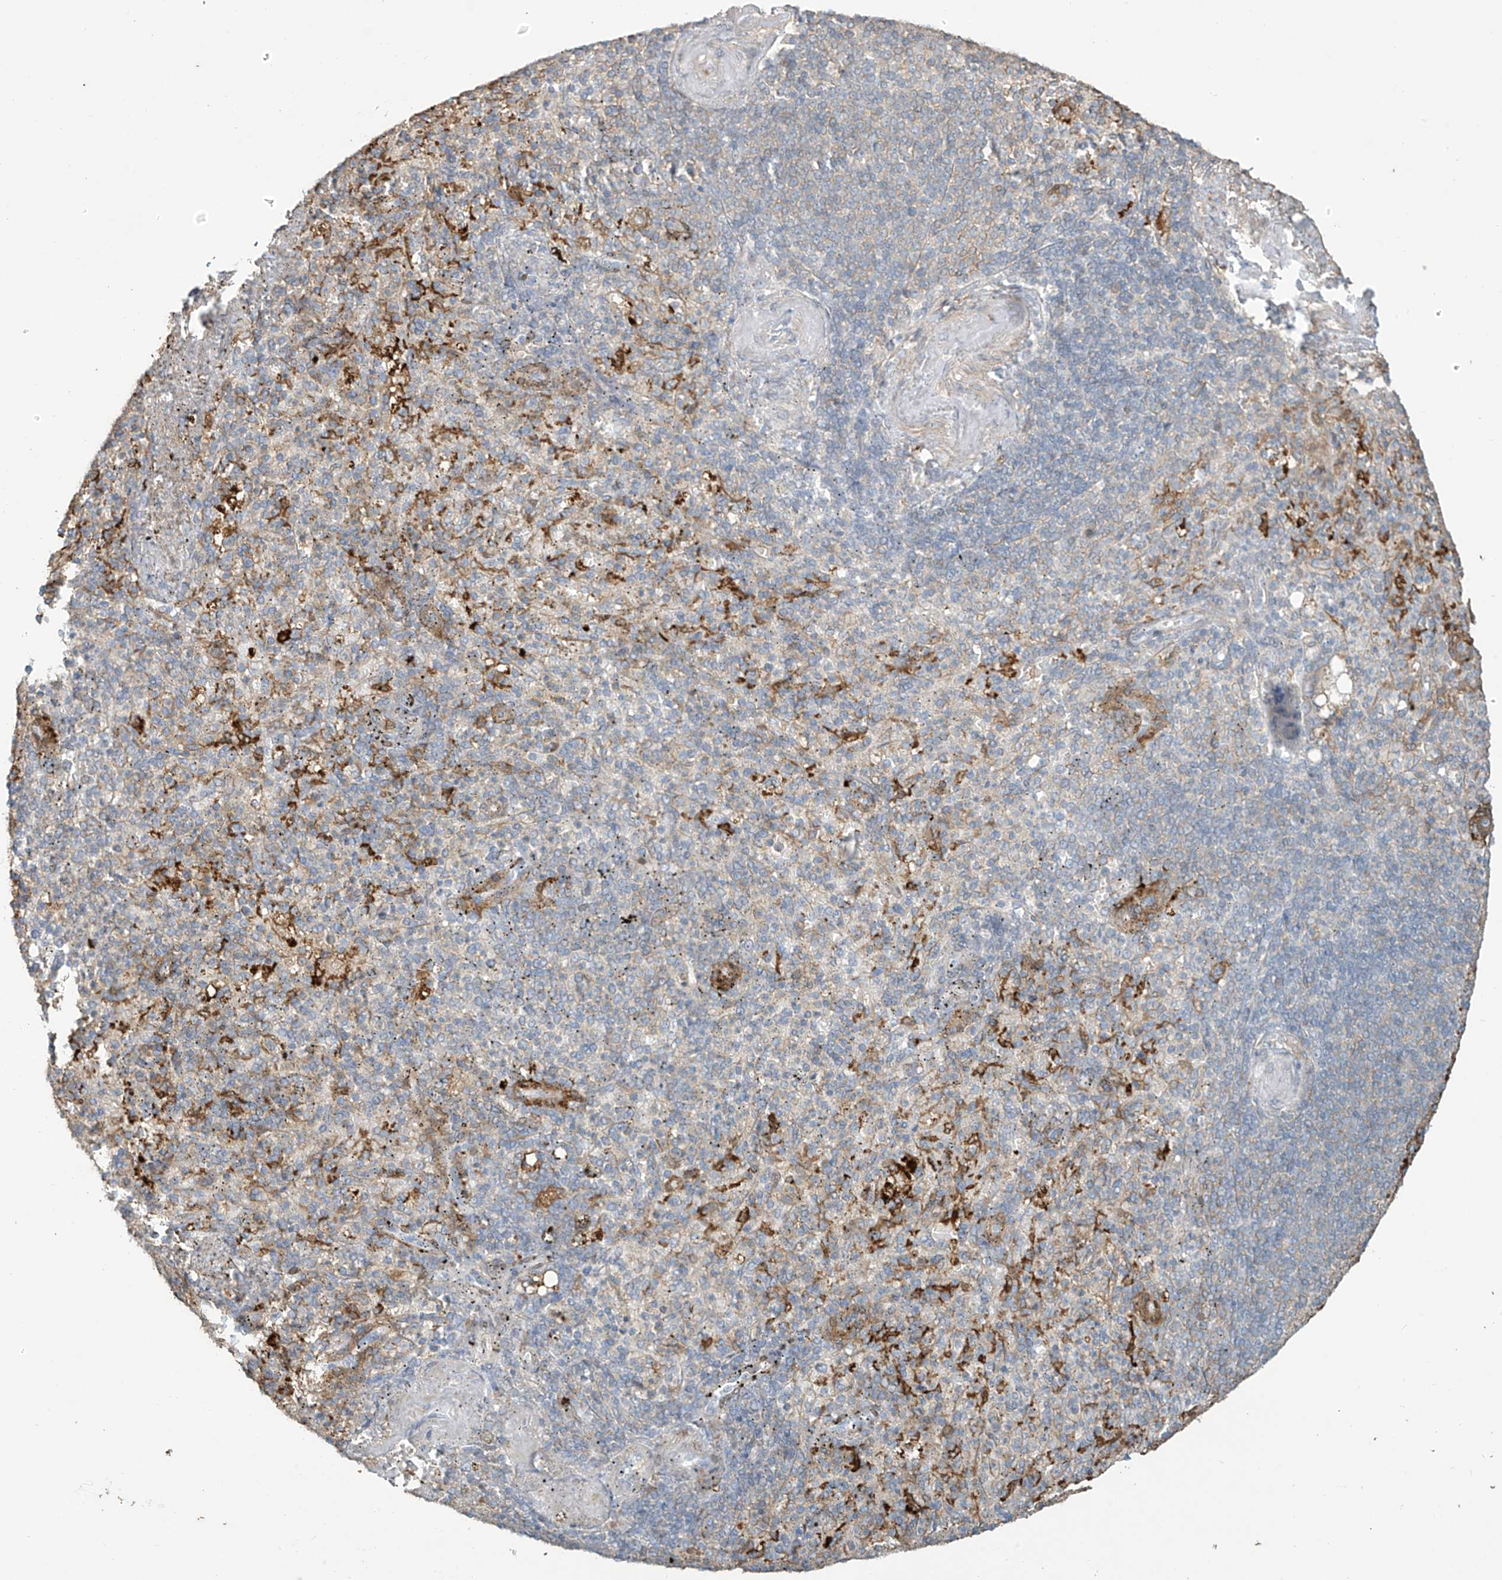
{"staining": {"intensity": "moderate", "quantity": "<25%", "location": "cytoplasmic/membranous"}, "tissue": "spleen", "cell_type": "Cells in red pulp", "image_type": "normal", "snomed": [{"axis": "morphology", "description": "Normal tissue, NOS"}, {"axis": "topography", "description": "Spleen"}], "caption": "A histopathology image showing moderate cytoplasmic/membranous staining in approximately <25% of cells in red pulp in normal spleen, as visualized by brown immunohistochemical staining.", "gene": "TAGAP", "patient": {"sex": "female", "age": 74}}